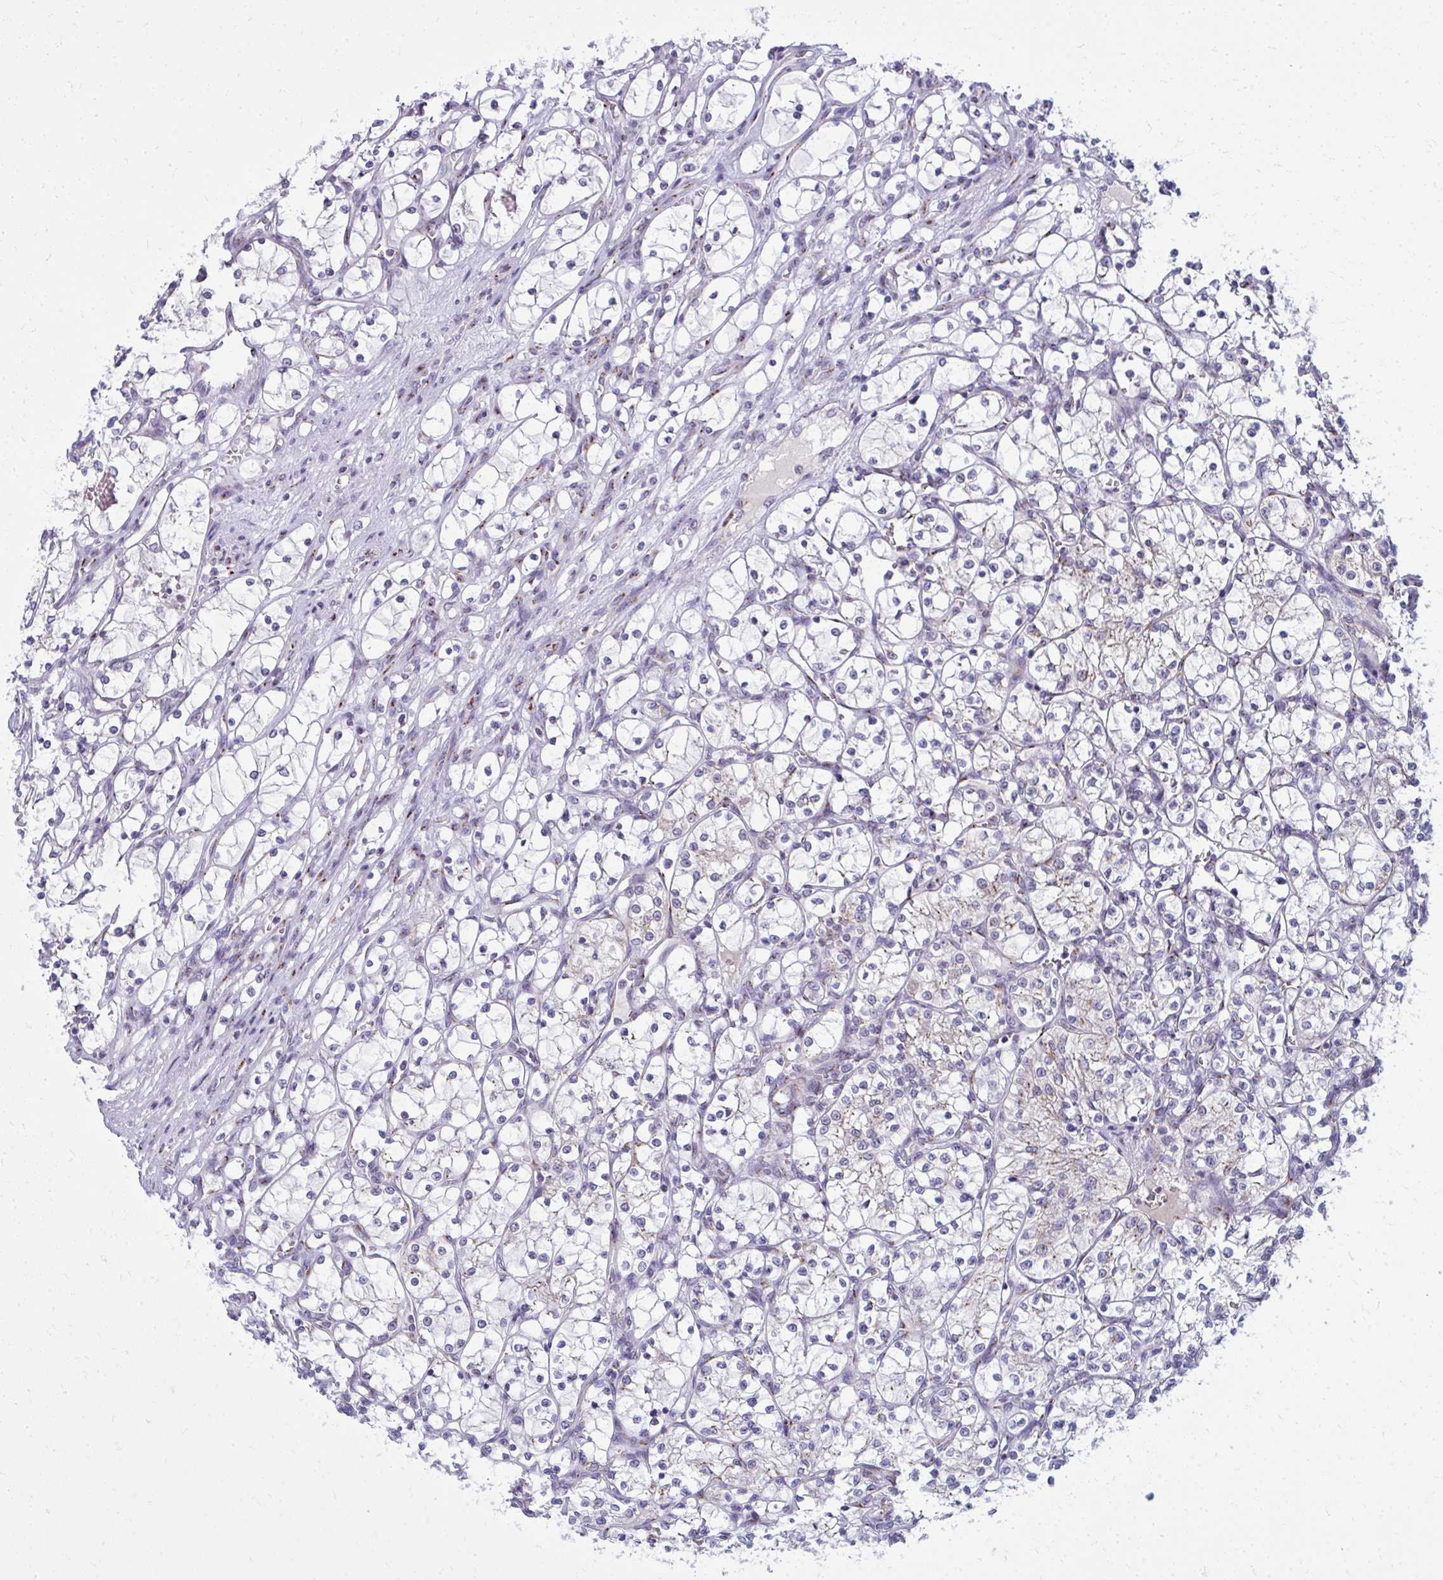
{"staining": {"intensity": "negative", "quantity": "none", "location": "none"}, "tissue": "renal cancer", "cell_type": "Tumor cells", "image_type": "cancer", "snomed": [{"axis": "morphology", "description": "Adenocarcinoma, NOS"}, {"axis": "topography", "description": "Kidney"}], "caption": "Immunohistochemistry of renal adenocarcinoma reveals no positivity in tumor cells.", "gene": "DTX4", "patient": {"sex": "female", "age": 69}}